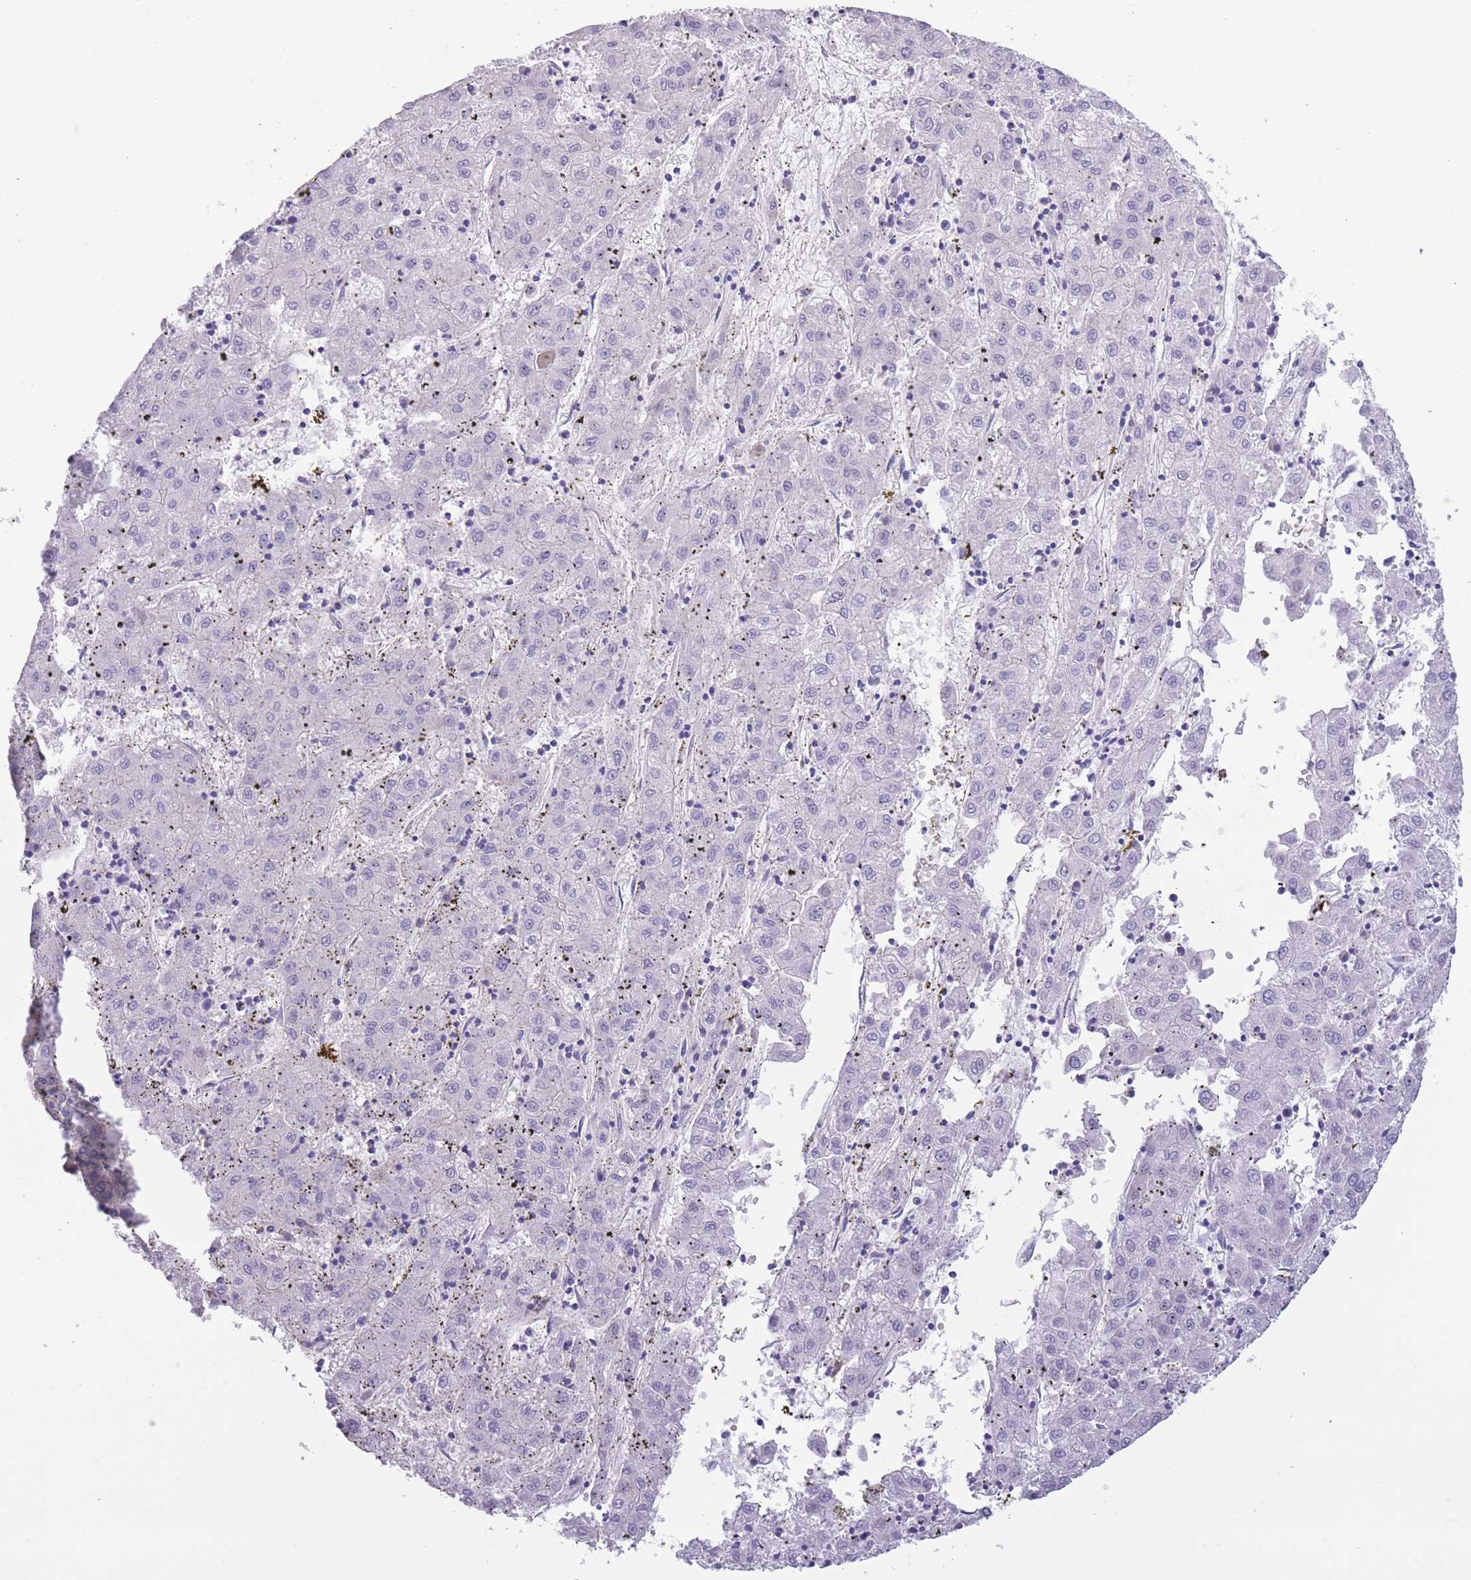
{"staining": {"intensity": "negative", "quantity": "none", "location": "none"}, "tissue": "liver cancer", "cell_type": "Tumor cells", "image_type": "cancer", "snomed": [{"axis": "morphology", "description": "Carcinoma, Hepatocellular, NOS"}, {"axis": "topography", "description": "Liver"}], "caption": "Immunohistochemical staining of human hepatocellular carcinoma (liver) displays no significant staining in tumor cells.", "gene": "RAI2", "patient": {"sex": "male", "age": 72}}